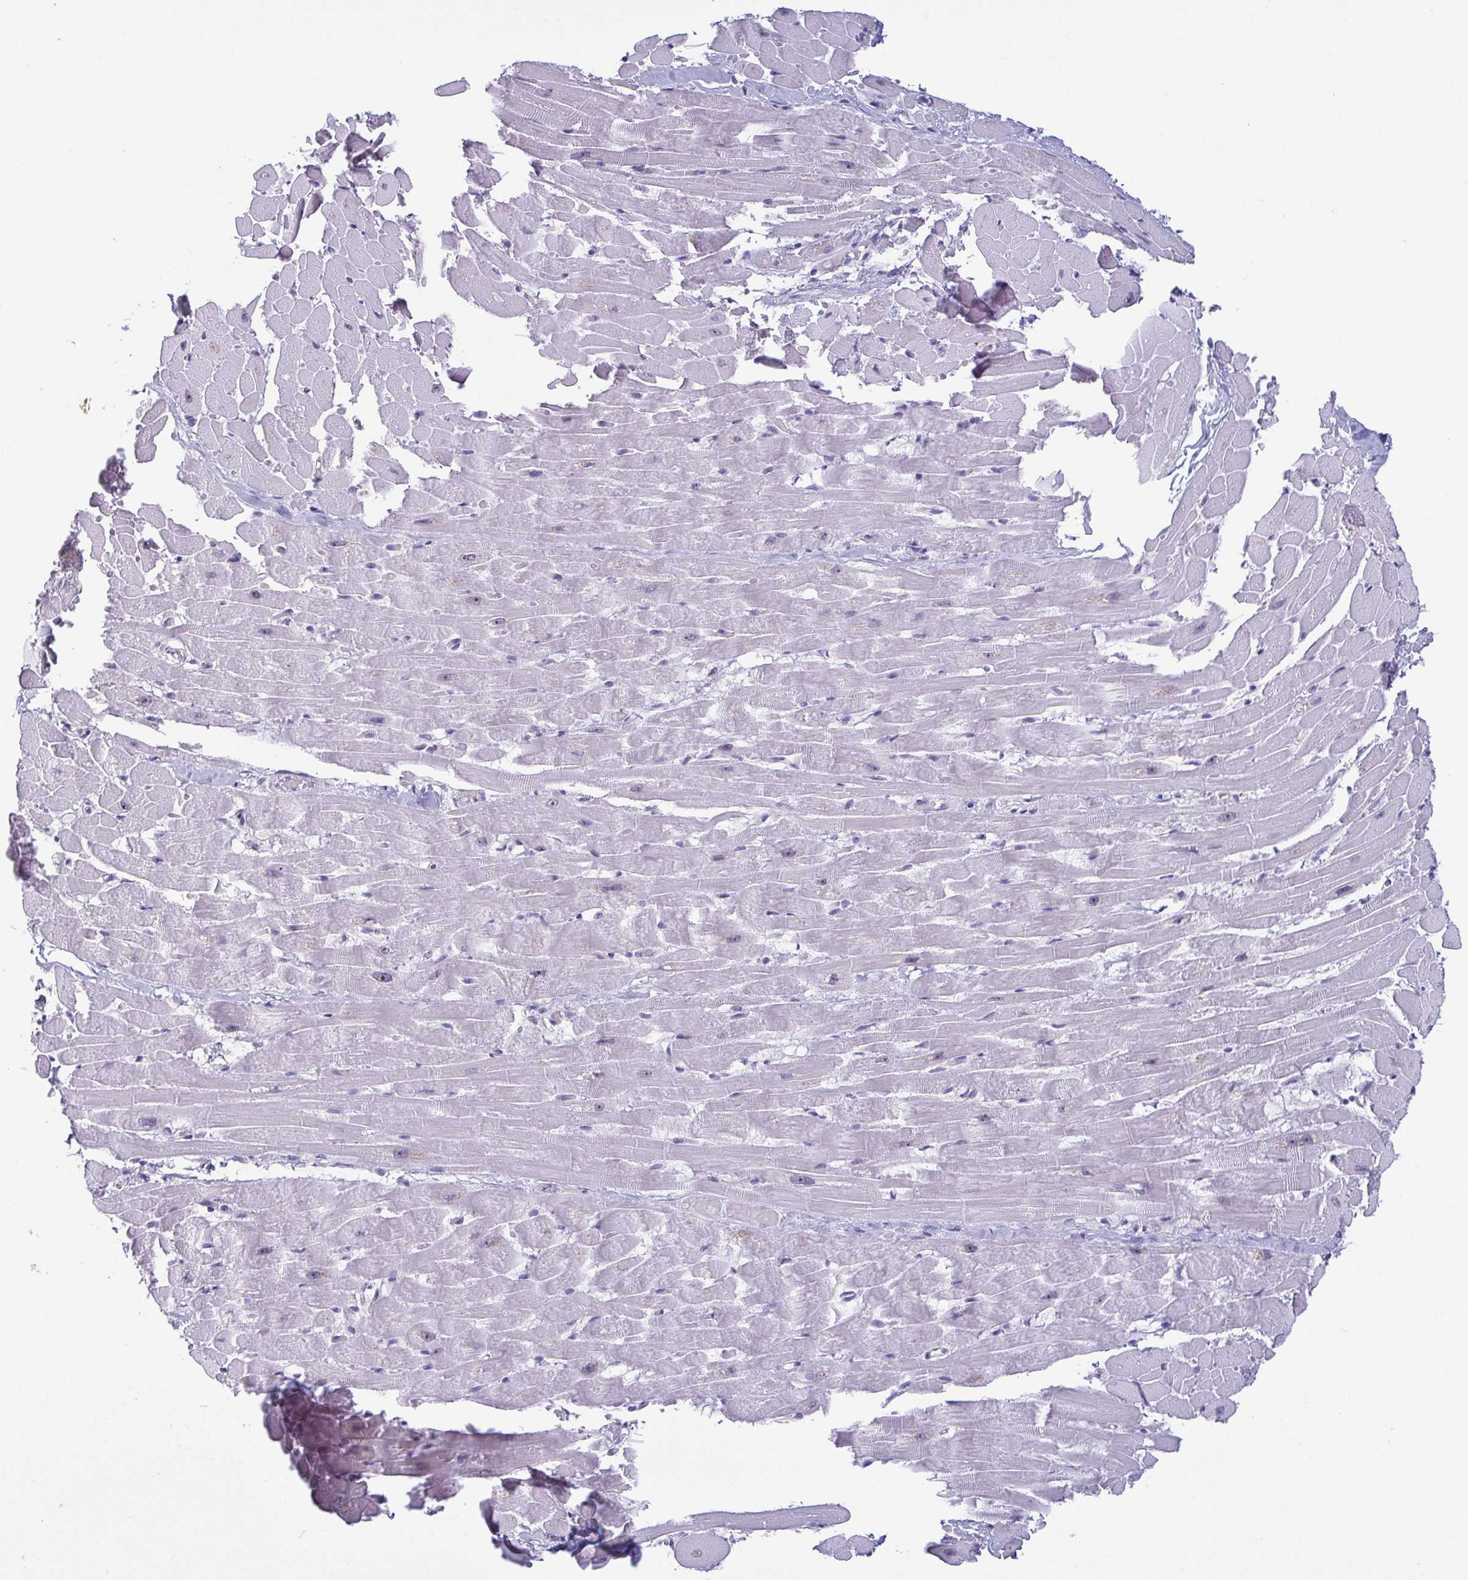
{"staining": {"intensity": "weak", "quantity": "<25%", "location": "cytoplasmic/membranous"}, "tissue": "heart muscle", "cell_type": "Cardiomyocytes", "image_type": "normal", "snomed": [{"axis": "morphology", "description": "Normal tissue, NOS"}, {"axis": "topography", "description": "Heart"}], "caption": "Protein analysis of unremarkable heart muscle exhibits no significant staining in cardiomyocytes.", "gene": "BZW1", "patient": {"sex": "male", "age": 37}}